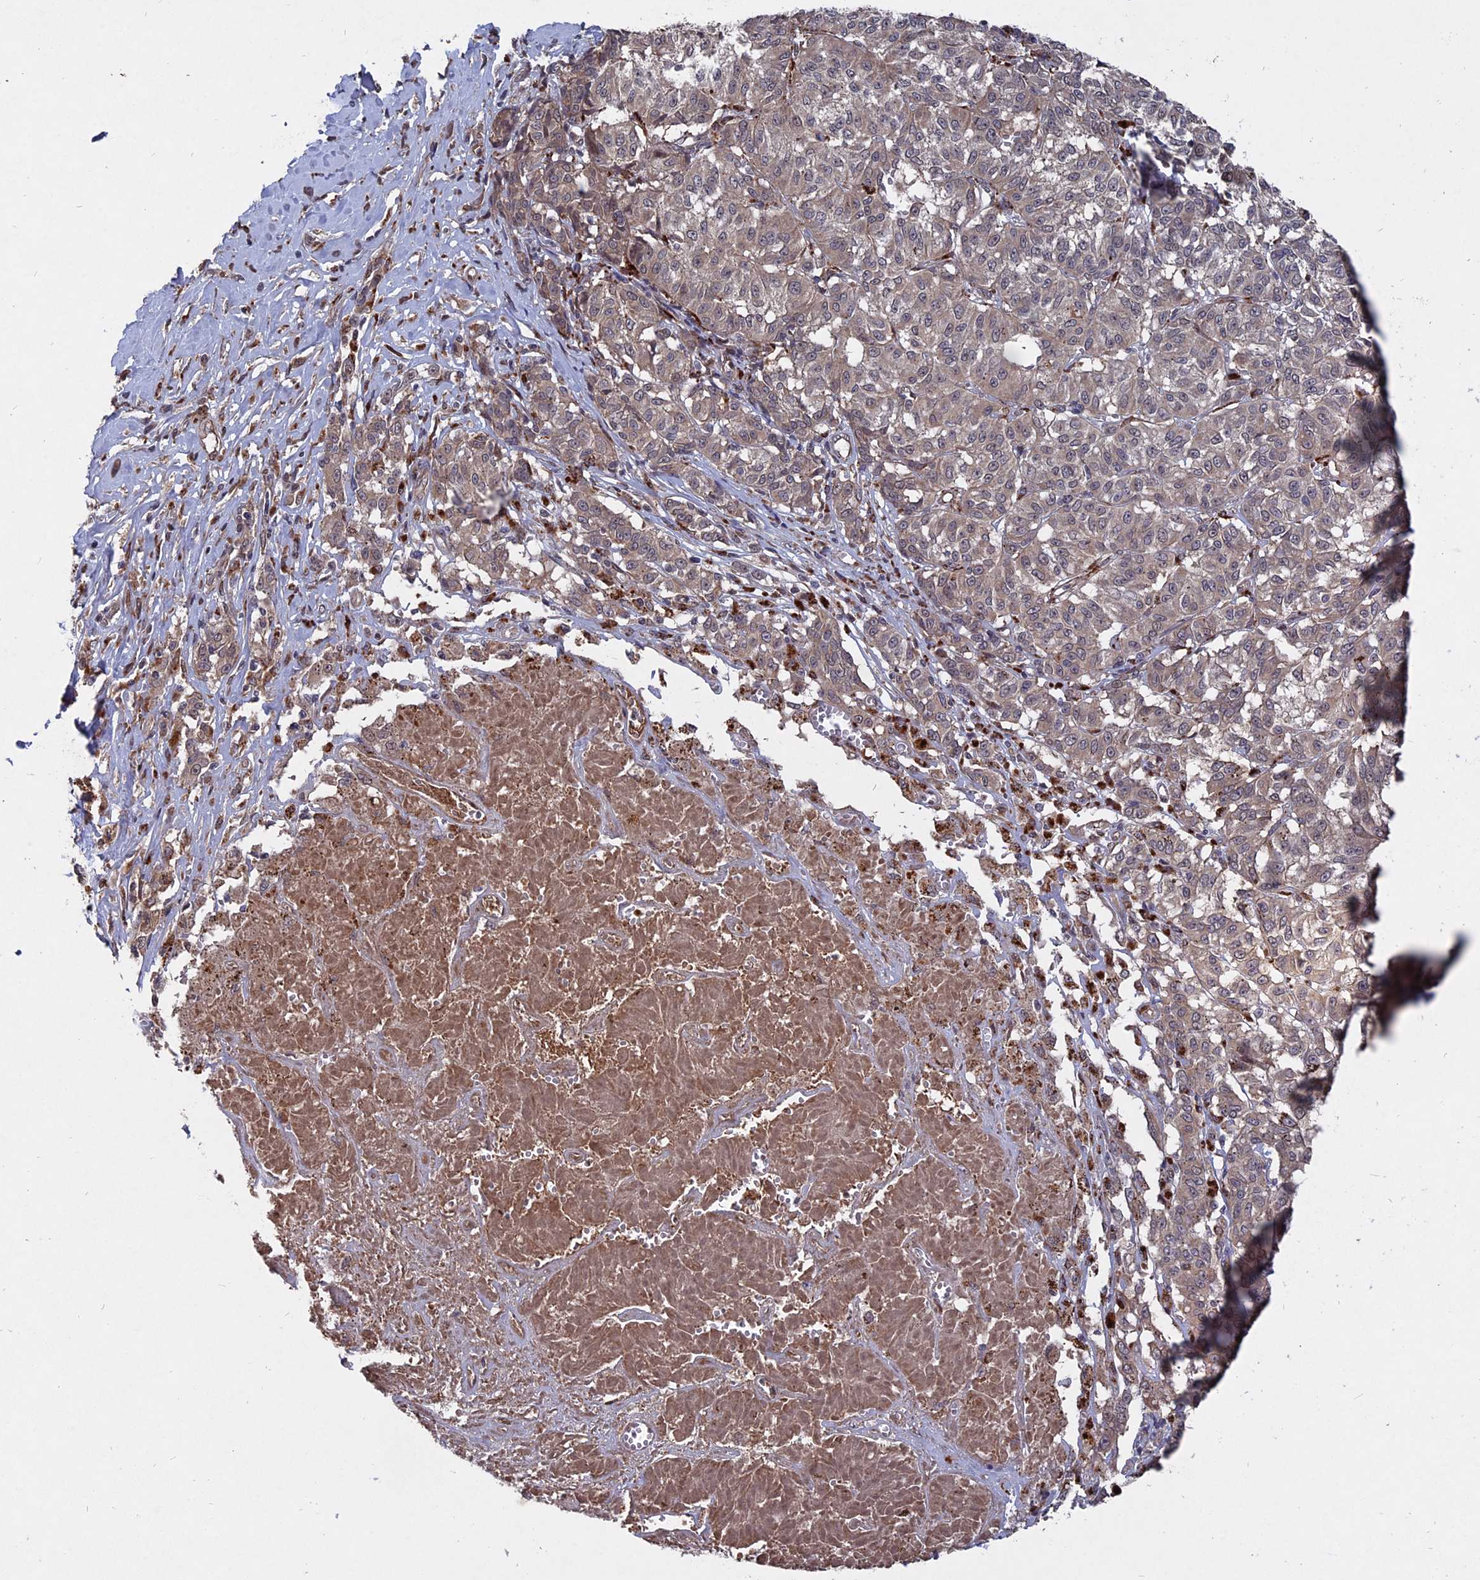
{"staining": {"intensity": "weak", "quantity": "25%-75%", "location": "cytoplasmic/membranous"}, "tissue": "melanoma", "cell_type": "Tumor cells", "image_type": "cancer", "snomed": [{"axis": "morphology", "description": "Malignant melanoma, NOS"}, {"axis": "topography", "description": "Skin"}], "caption": "Malignant melanoma tissue demonstrates weak cytoplasmic/membranous staining in about 25%-75% of tumor cells, visualized by immunohistochemistry.", "gene": "NOSIP", "patient": {"sex": "female", "age": 72}}